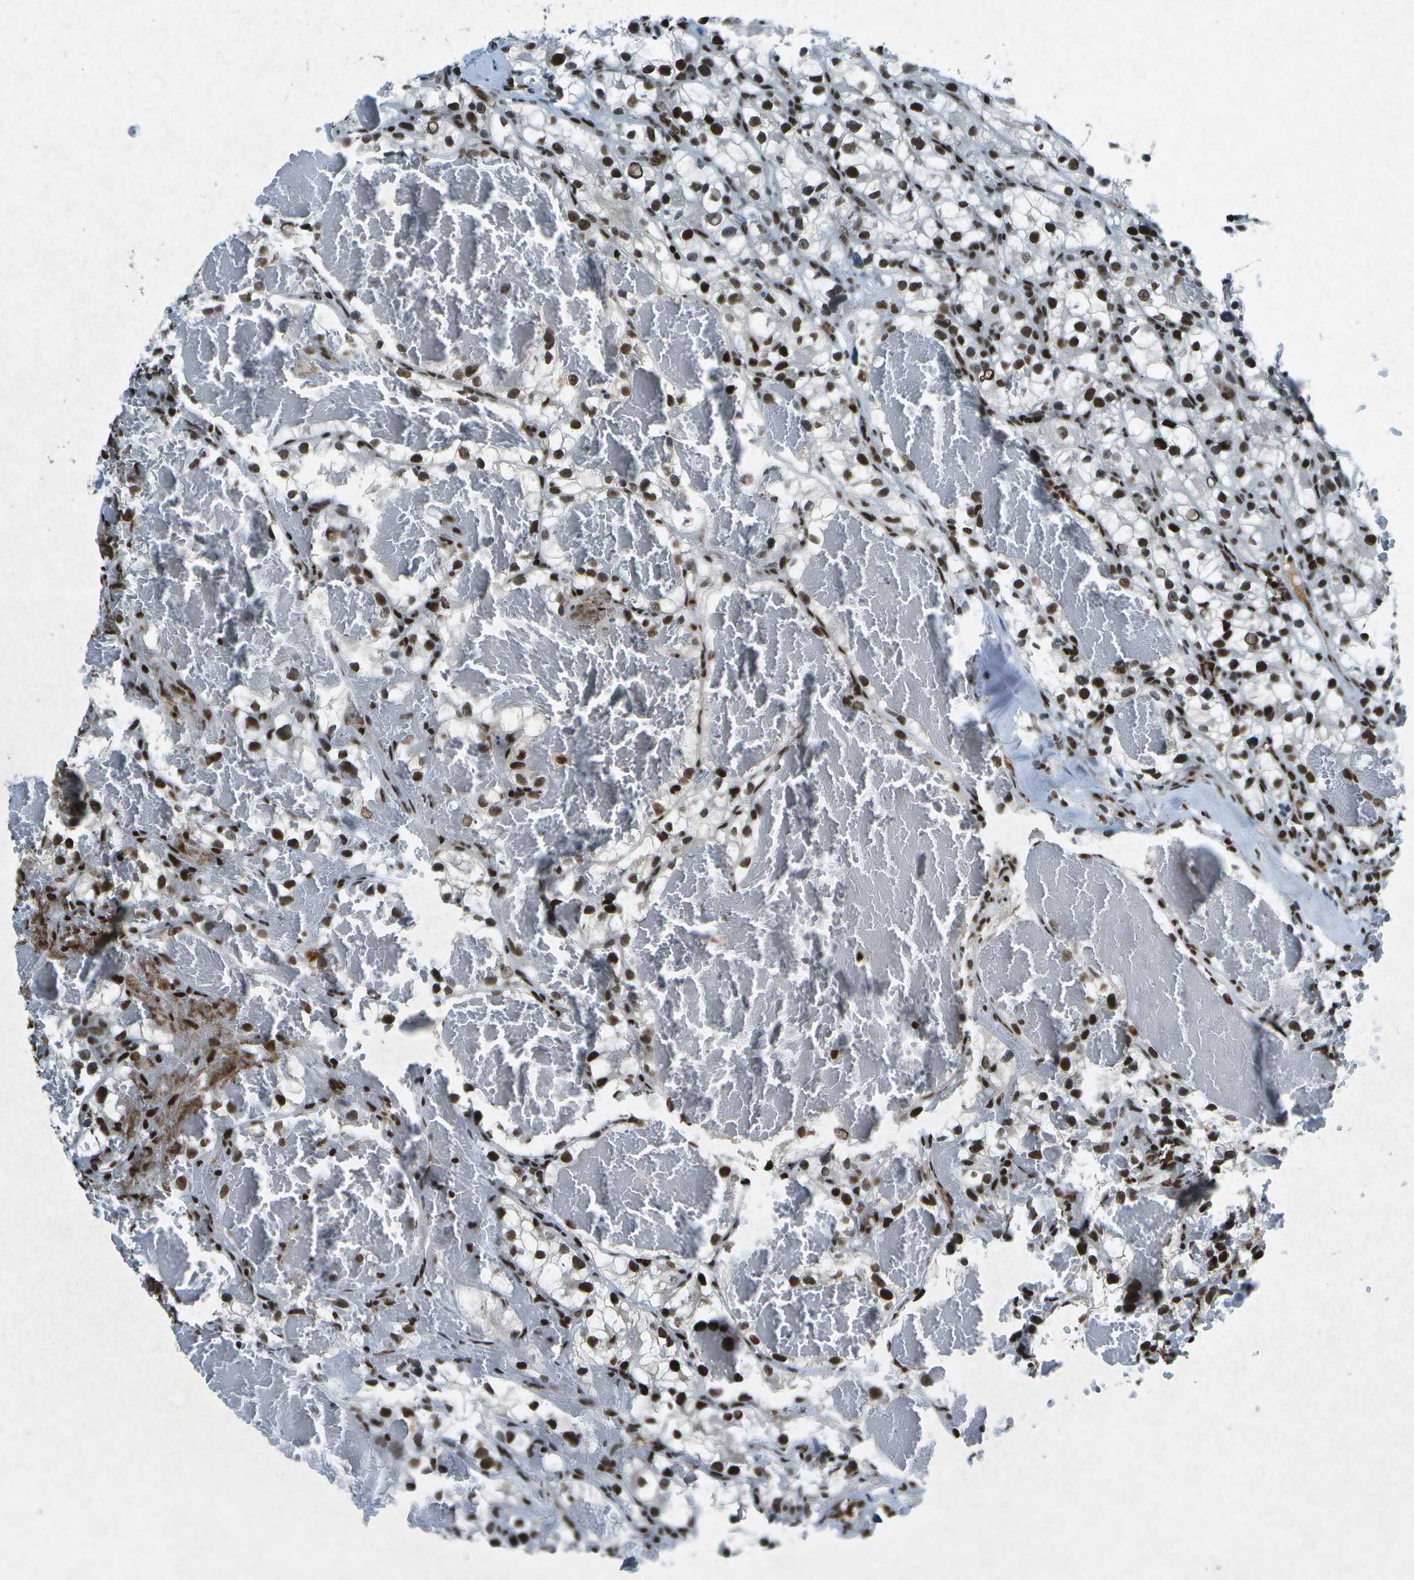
{"staining": {"intensity": "strong", "quantity": ">75%", "location": "nuclear"}, "tissue": "renal cancer", "cell_type": "Tumor cells", "image_type": "cancer", "snomed": [{"axis": "morphology", "description": "Adenocarcinoma, NOS"}, {"axis": "topography", "description": "Kidney"}], "caption": "Renal cancer (adenocarcinoma) stained with immunohistochemistry reveals strong nuclear positivity in about >75% of tumor cells.", "gene": "MTA2", "patient": {"sex": "female", "age": 57}}